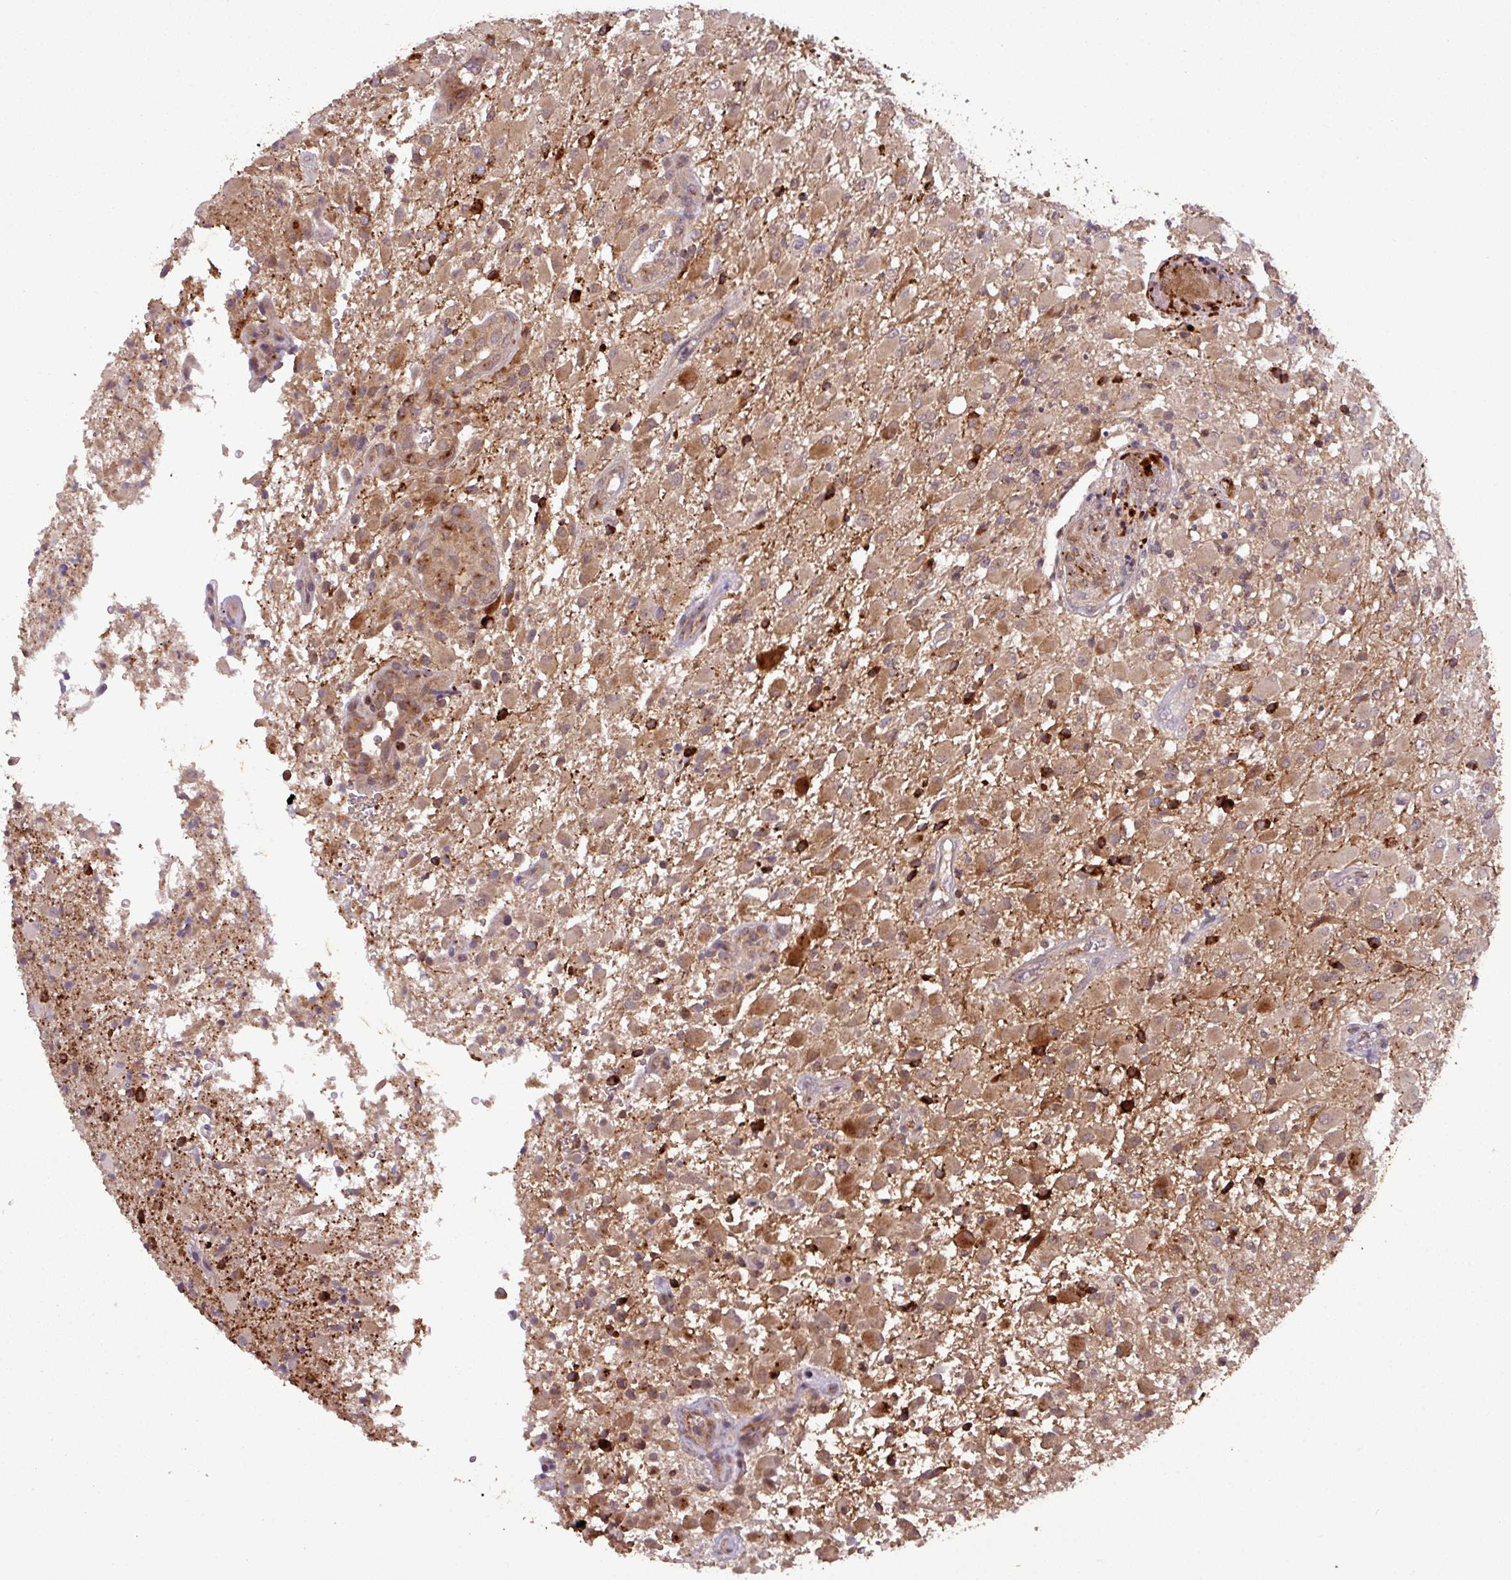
{"staining": {"intensity": "moderate", "quantity": "25%-75%", "location": "cytoplasmic/membranous"}, "tissue": "glioma", "cell_type": "Tumor cells", "image_type": "cancer", "snomed": [{"axis": "morphology", "description": "Glioma, malignant, Low grade"}, {"axis": "topography", "description": "Brain"}], "caption": "DAB (3,3'-diaminobenzidine) immunohistochemical staining of malignant low-grade glioma demonstrates moderate cytoplasmic/membranous protein positivity in approximately 25%-75% of tumor cells.", "gene": "PUS1", "patient": {"sex": "male", "age": 65}}